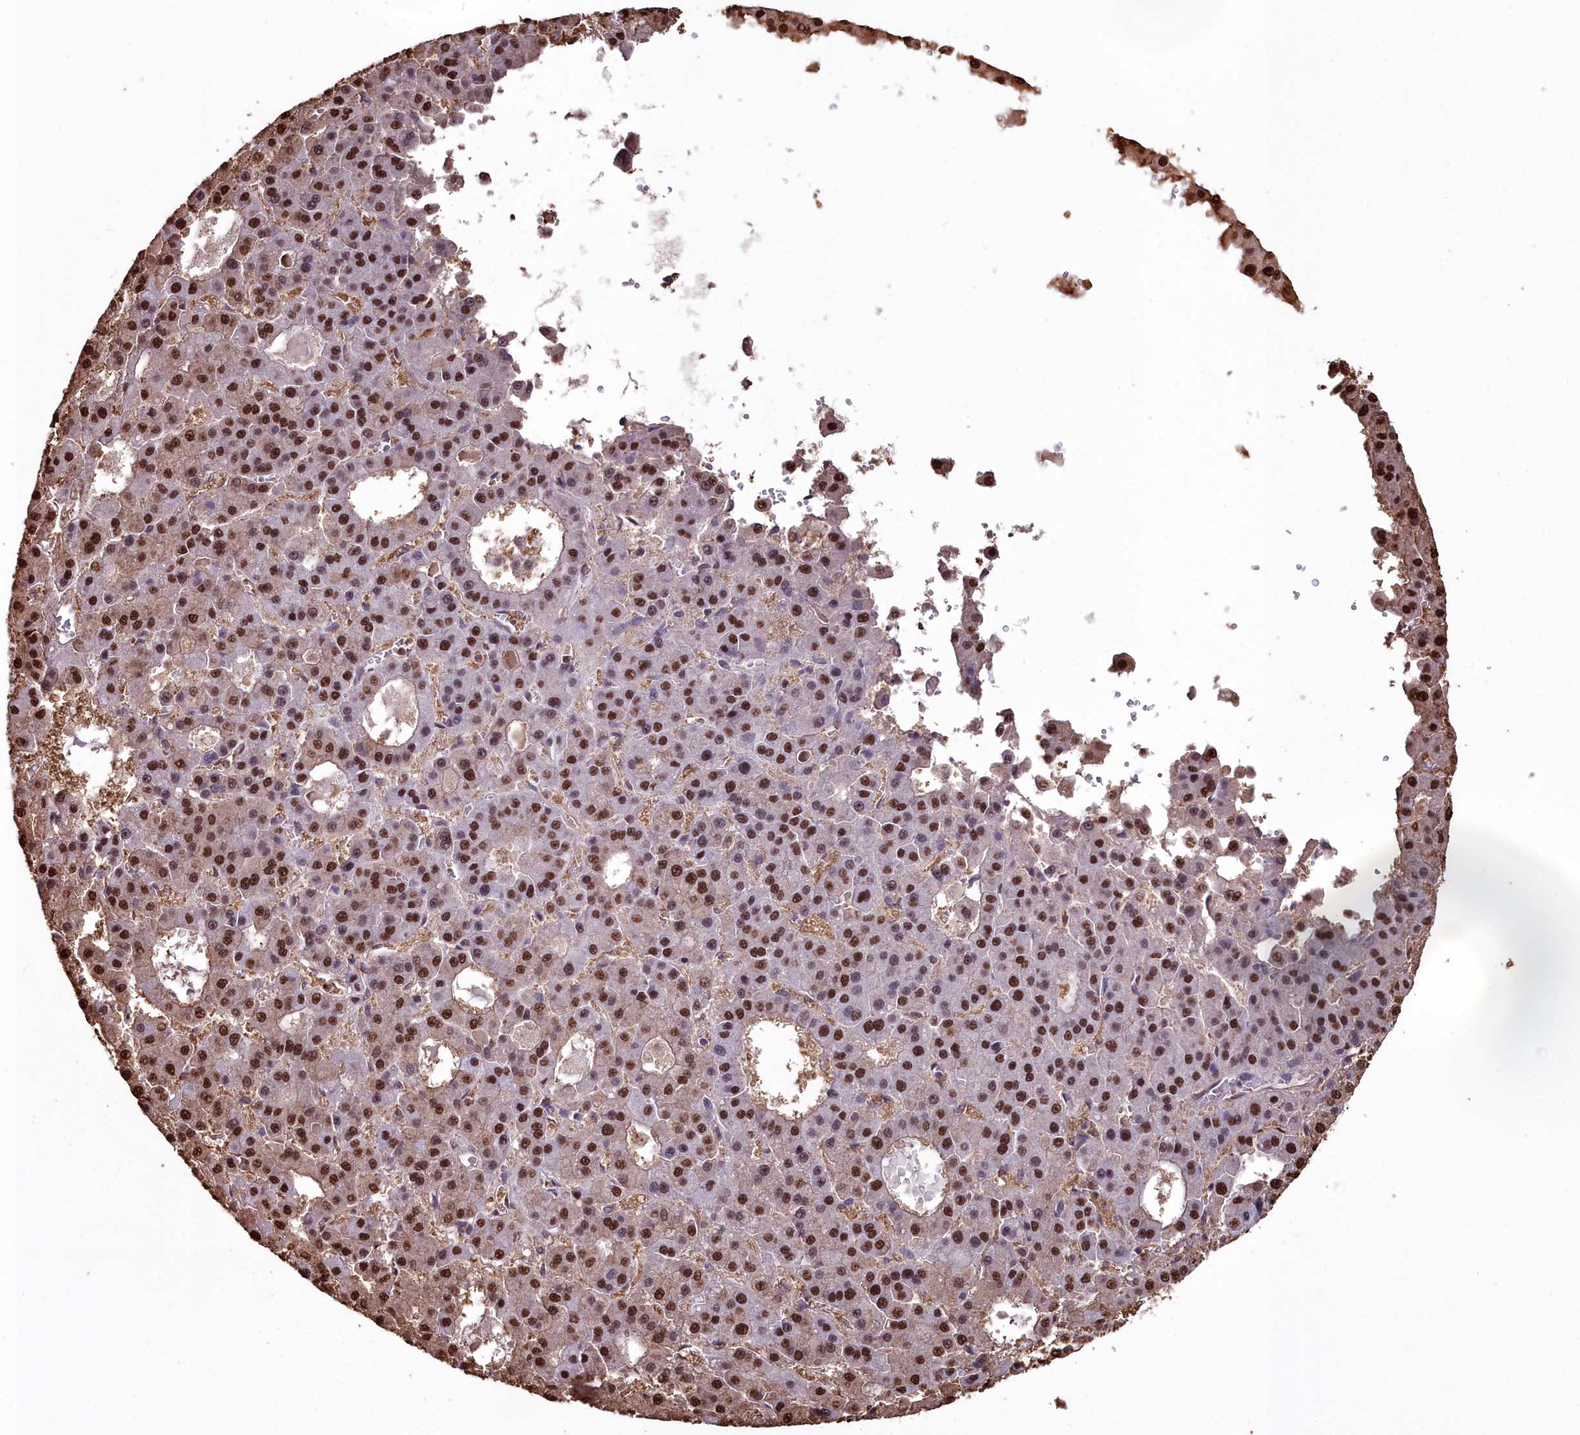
{"staining": {"intensity": "strong", "quantity": ">75%", "location": "nuclear"}, "tissue": "liver cancer", "cell_type": "Tumor cells", "image_type": "cancer", "snomed": [{"axis": "morphology", "description": "Carcinoma, Hepatocellular, NOS"}, {"axis": "topography", "description": "Liver"}], "caption": "A brown stain highlights strong nuclear staining of a protein in liver hepatocellular carcinoma tumor cells.", "gene": "GAPDH", "patient": {"sex": "male", "age": 70}}